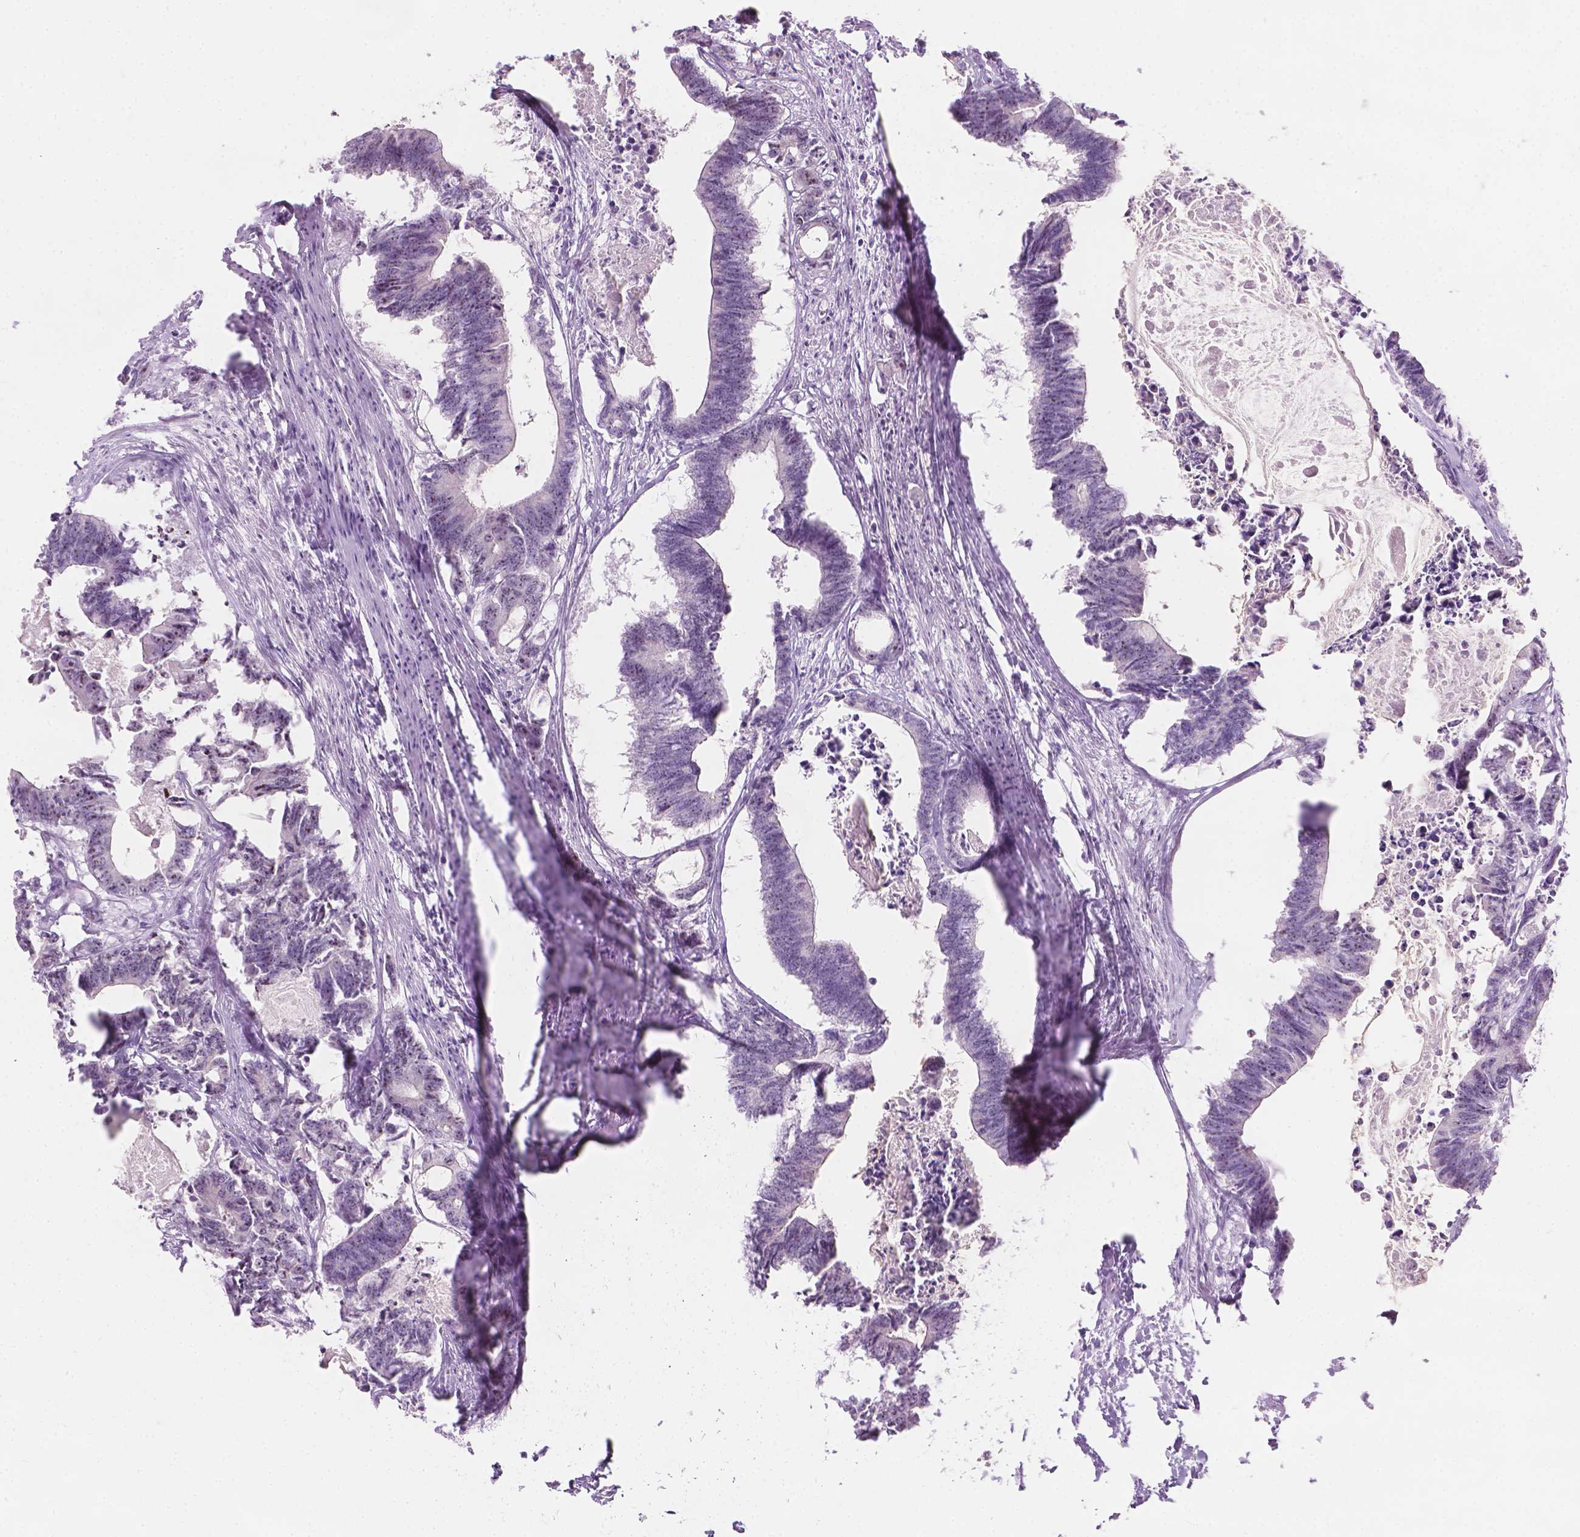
{"staining": {"intensity": "strong", "quantity": "<25%", "location": "nuclear"}, "tissue": "colorectal cancer", "cell_type": "Tumor cells", "image_type": "cancer", "snomed": [{"axis": "morphology", "description": "Adenocarcinoma, NOS"}, {"axis": "topography", "description": "Rectum"}], "caption": "An IHC photomicrograph of neoplastic tissue is shown. Protein staining in brown highlights strong nuclear positivity in colorectal adenocarcinoma within tumor cells.", "gene": "NOL7", "patient": {"sex": "male", "age": 54}}